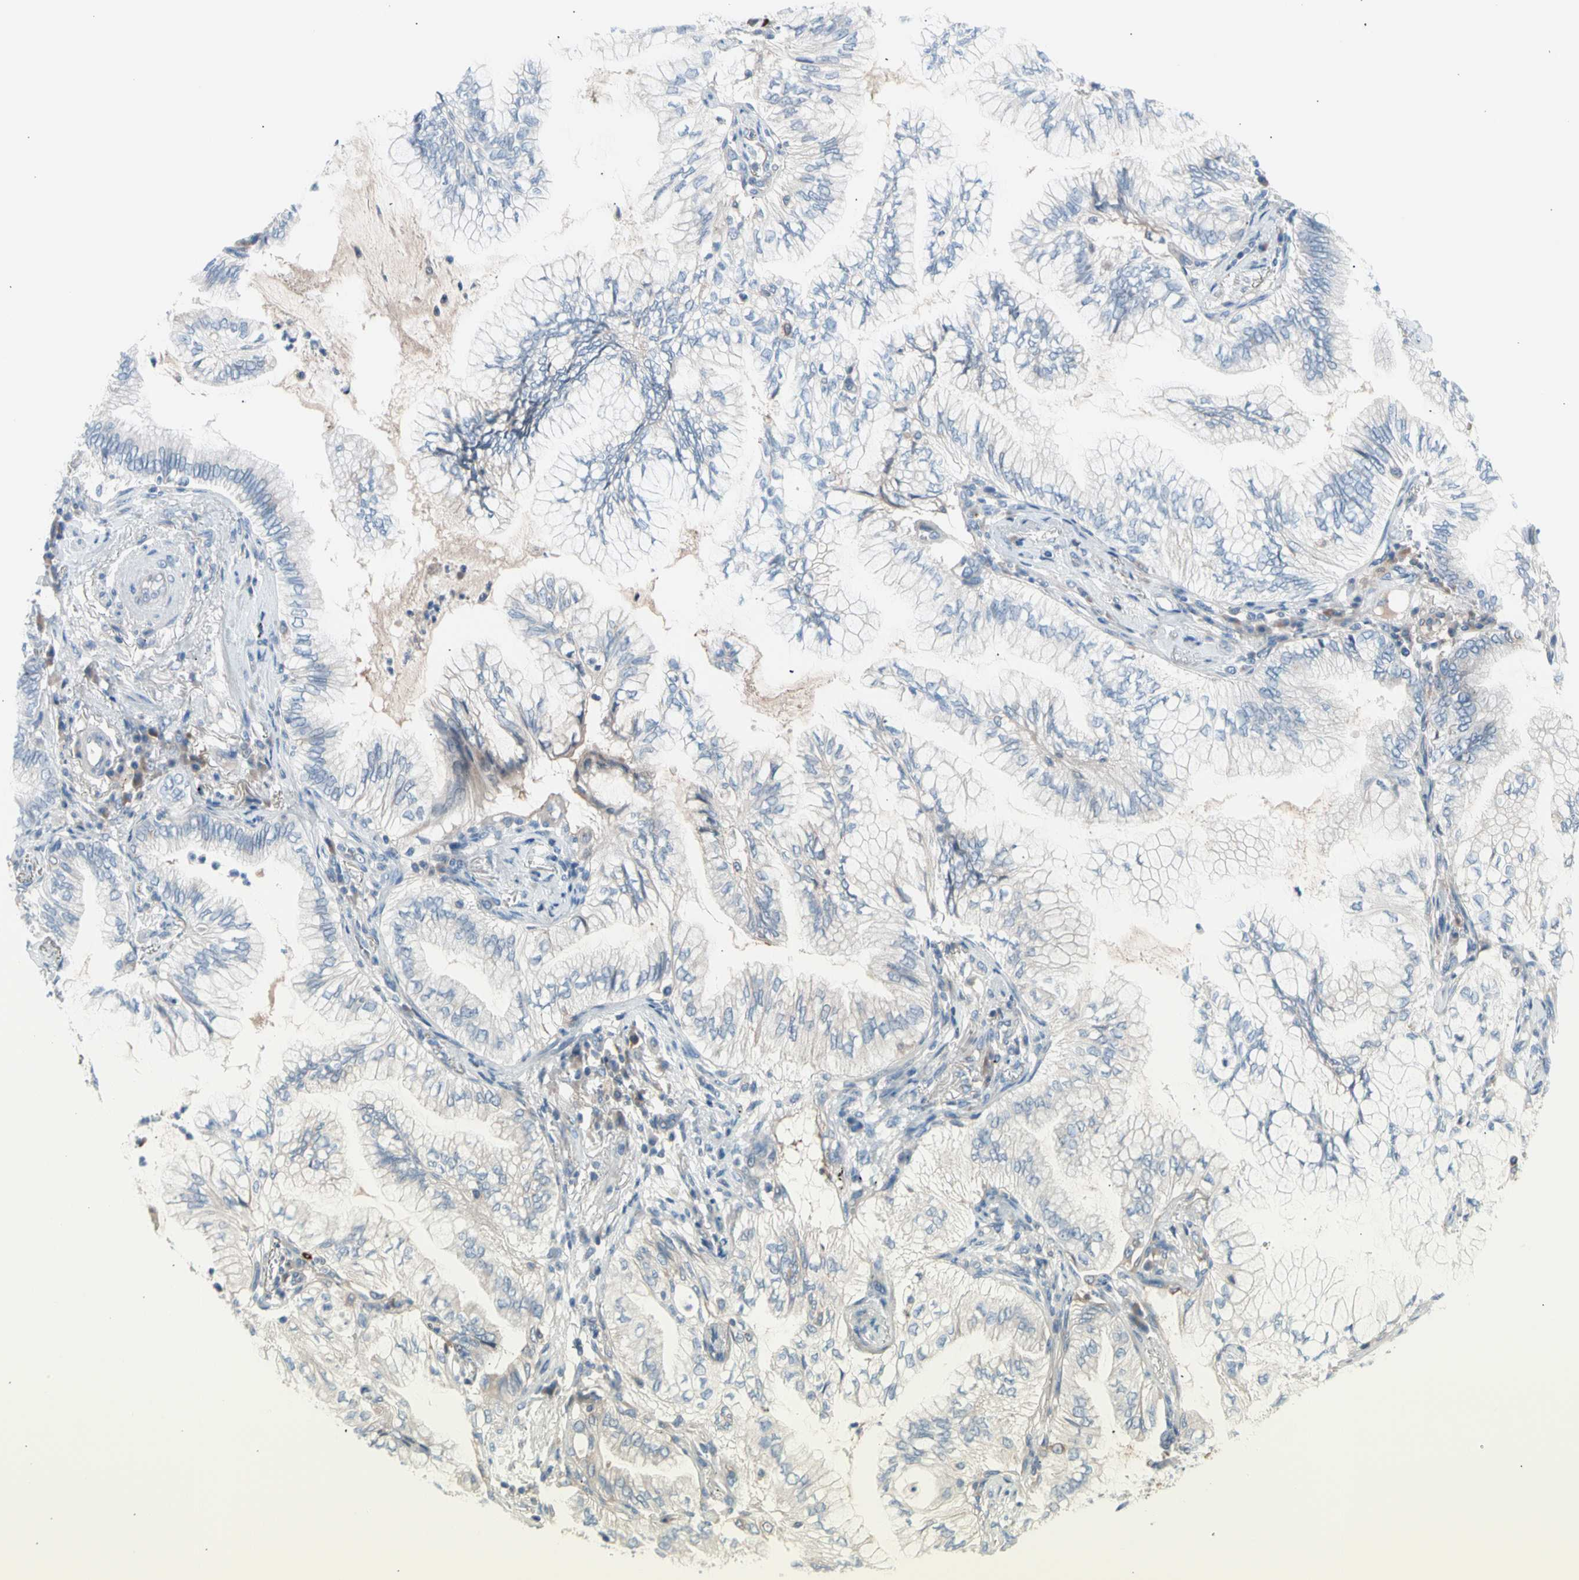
{"staining": {"intensity": "negative", "quantity": "none", "location": "none"}, "tissue": "lung cancer", "cell_type": "Tumor cells", "image_type": "cancer", "snomed": [{"axis": "morphology", "description": "Normal tissue, NOS"}, {"axis": "morphology", "description": "Adenocarcinoma, NOS"}, {"axis": "topography", "description": "Bronchus"}, {"axis": "topography", "description": "Lung"}], "caption": "There is no significant expression in tumor cells of lung cancer (adenocarcinoma). Nuclei are stained in blue.", "gene": "CASQ1", "patient": {"sex": "female", "age": 70}}